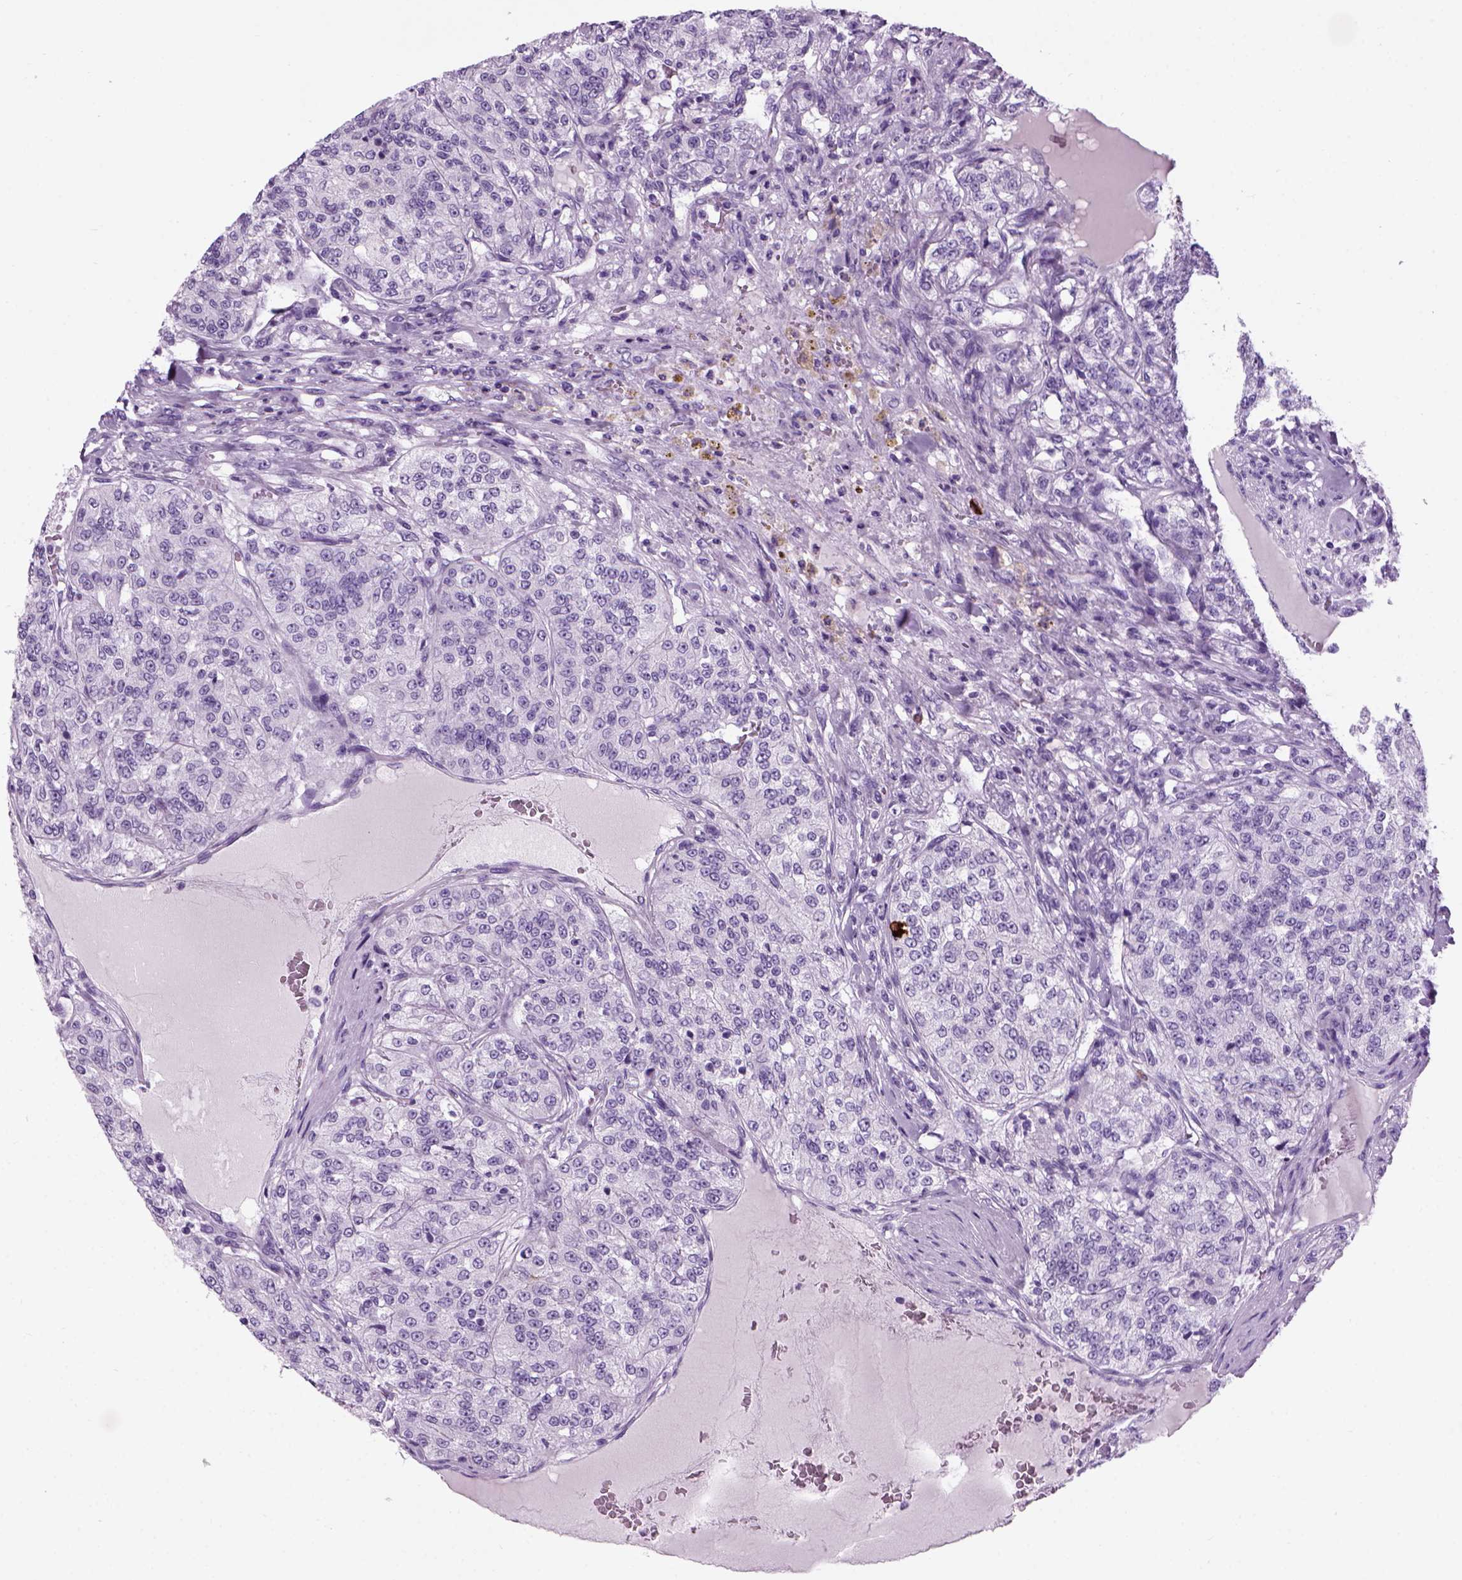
{"staining": {"intensity": "negative", "quantity": "none", "location": "none"}, "tissue": "renal cancer", "cell_type": "Tumor cells", "image_type": "cancer", "snomed": [{"axis": "morphology", "description": "Adenocarcinoma, NOS"}, {"axis": "topography", "description": "Kidney"}], "caption": "The photomicrograph exhibits no staining of tumor cells in renal cancer (adenocarcinoma).", "gene": "MZB1", "patient": {"sex": "female", "age": 63}}